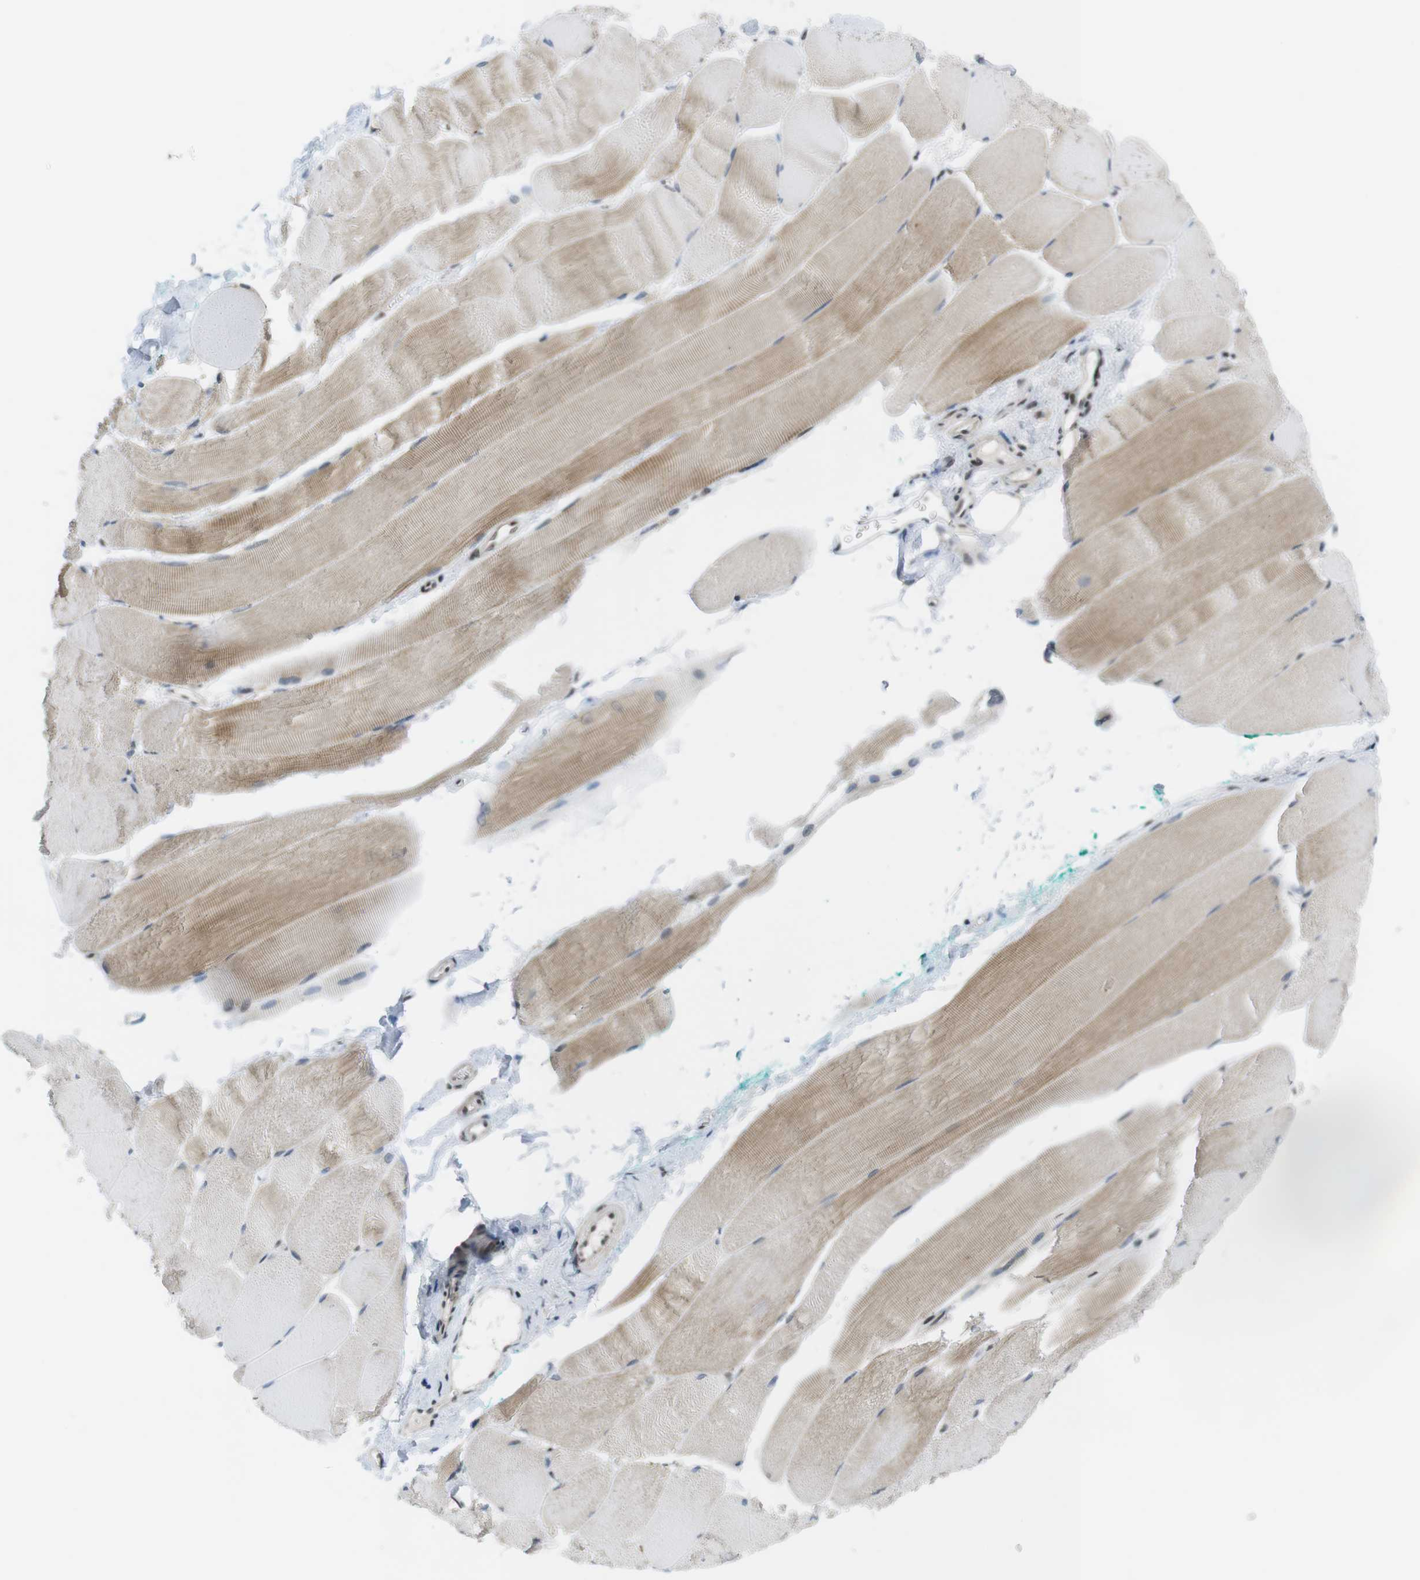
{"staining": {"intensity": "moderate", "quantity": ">75%", "location": "cytoplasmic/membranous"}, "tissue": "skeletal muscle", "cell_type": "Myocytes", "image_type": "normal", "snomed": [{"axis": "morphology", "description": "Normal tissue, NOS"}, {"axis": "morphology", "description": "Squamous cell carcinoma, NOS"}, {"axis": "topography", "description": "Skeletal muscle"}], "caption": "DAB immunohistochemical staining of unremarkable skeletal muscle demonstrates moderate cytoplasmic/membranous protein staining in about >75% of myocytes.", "gene": "BRD4", "patient": {"sex": "male", "age": 51}}